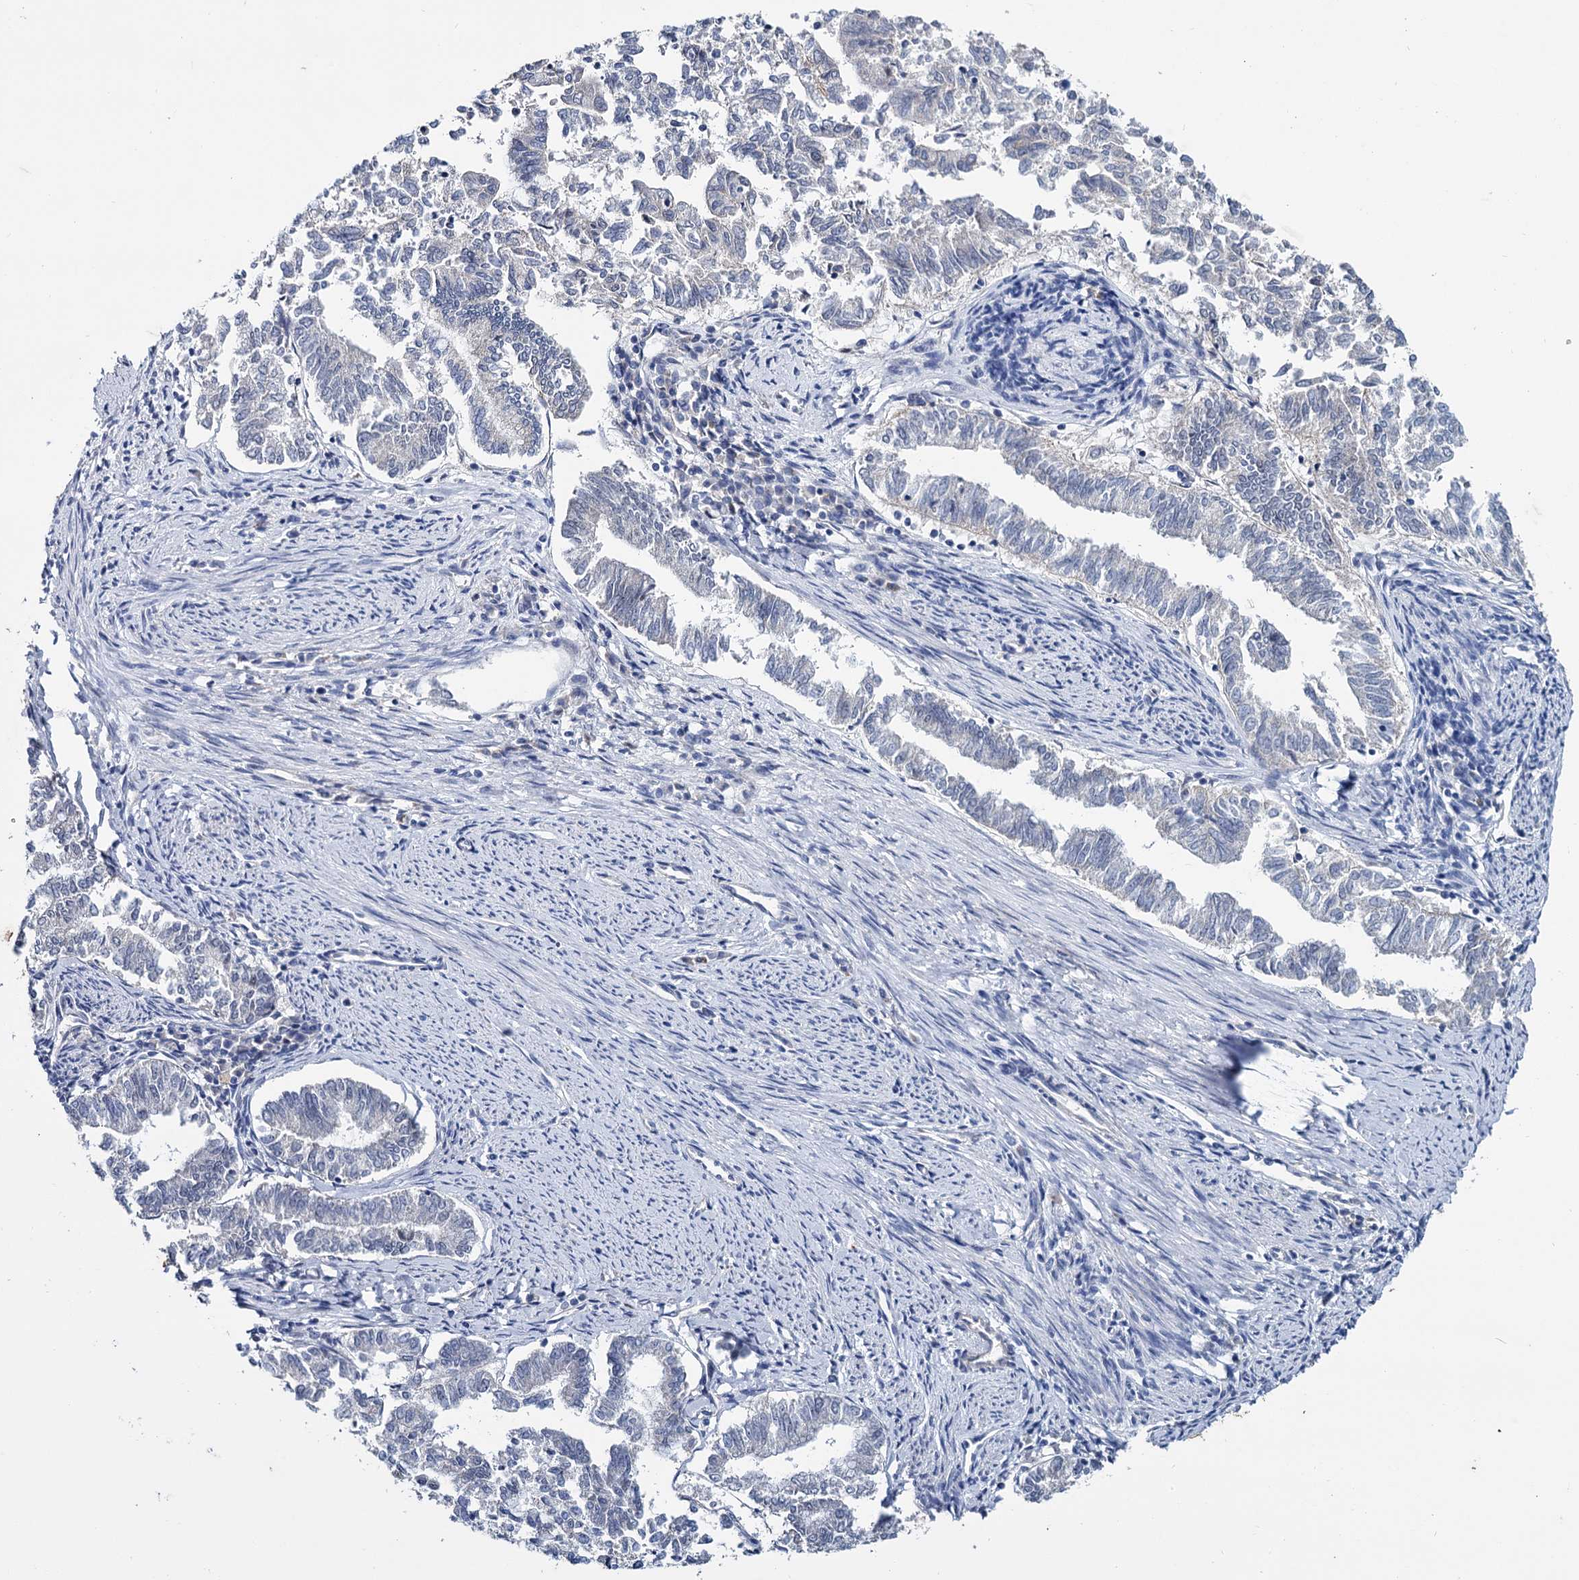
{"staining": {"intensity": "negative", "quantity": "none", "location": "none"}, "tissue": "endometrial cancer", "cell_type": "Tumor cells", "image_type": "cancer", "snomed": [{"axis": "morphology", "description": "Adenocarcinoma, NOS"}, {"axis": "topography", "description": "Endometrium"}], "caption": "Immunohistochemistry histopathology image of human endometrial cancer stained for a protein (brown), which reveals no staining in tumor cells. (Brightfield microscopy of DAB (3,3'-diaminobenzidine) immunohistochemistry (IHC) at high magnification).", "gene": "FAM111B", "patient": {"sex": "female", "age": 79}}